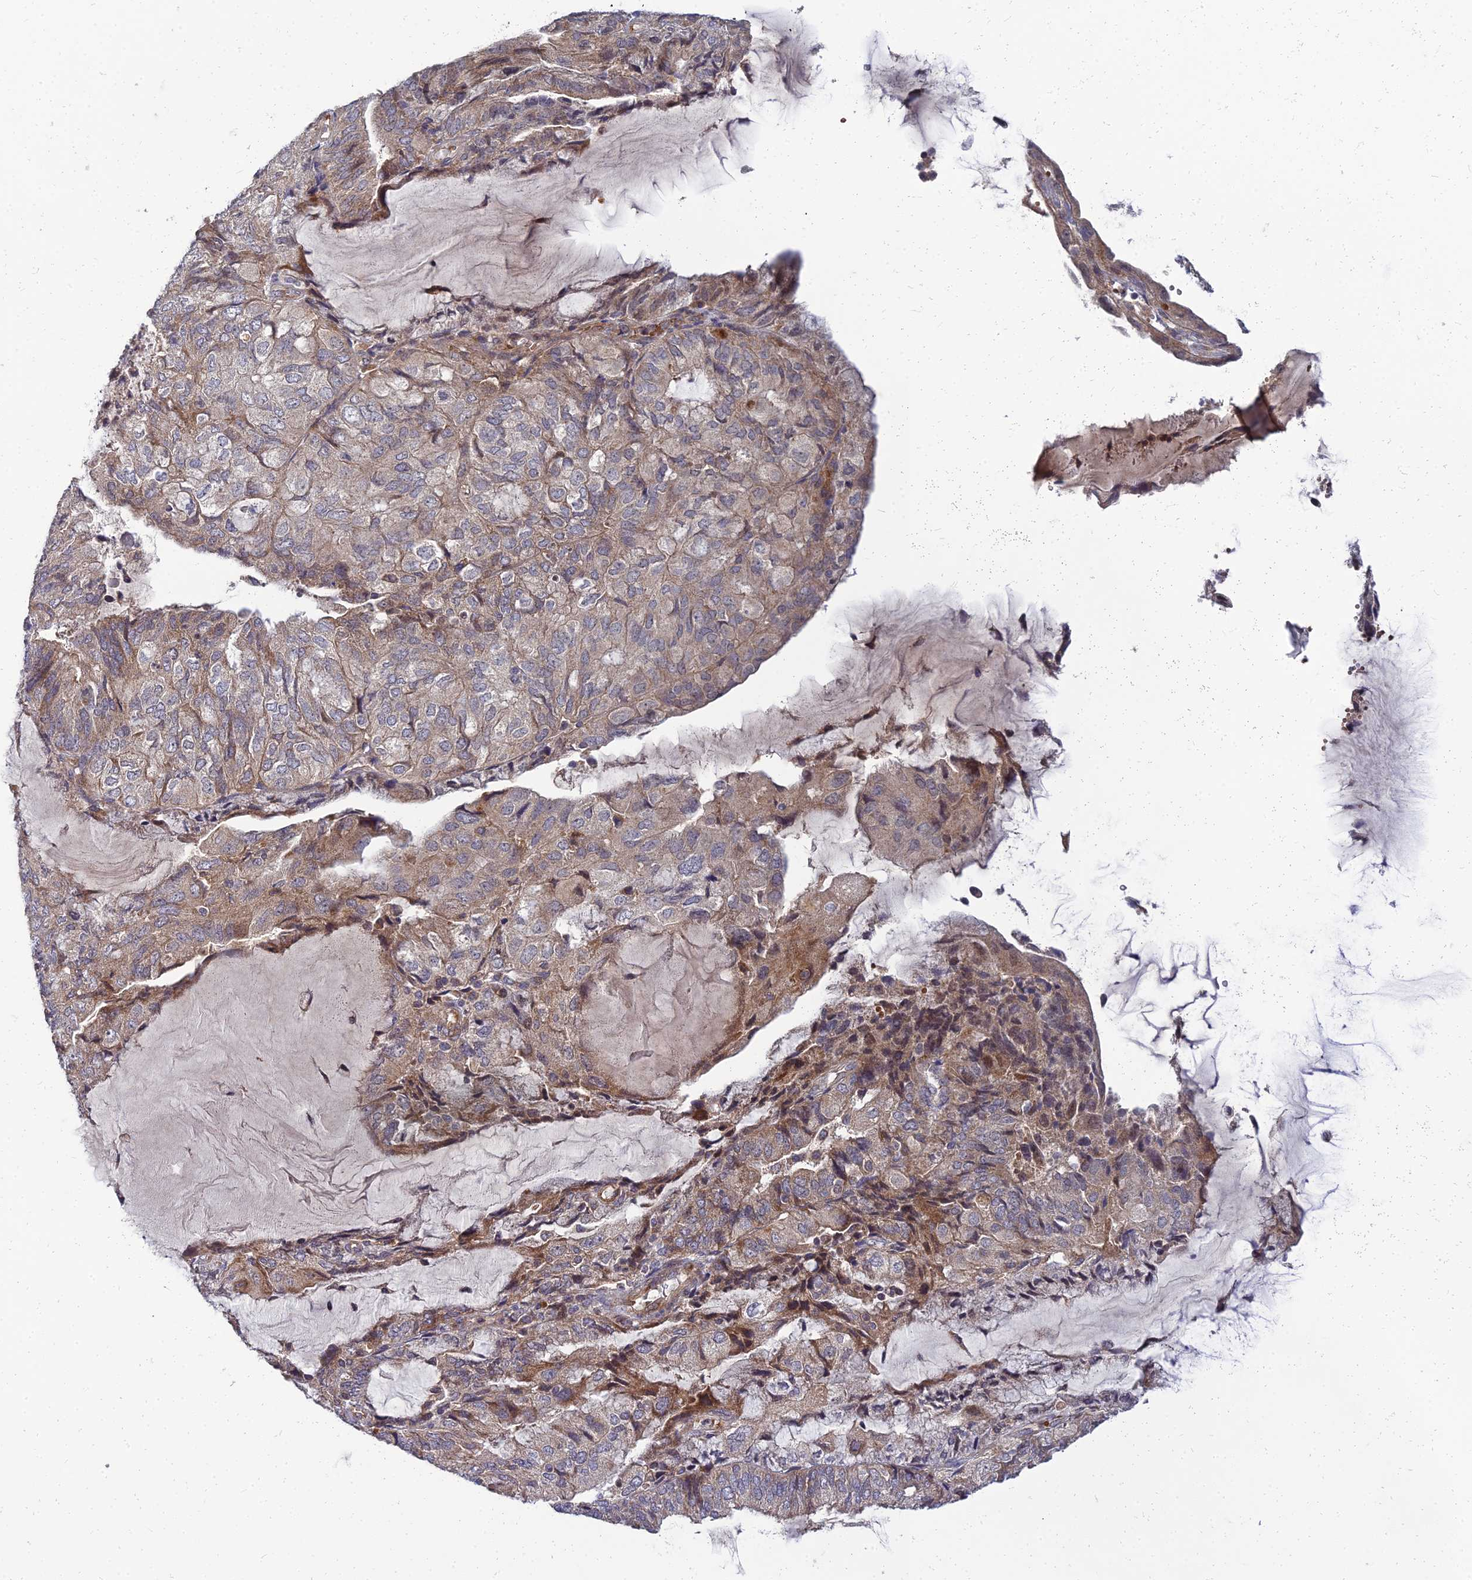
{"staining": {"intensity": "moderate", "quantity": "<25%", "location": "cytoplasmic/membranous"}, "tissue": "endometrial cancer", "cell_type": "Tumor cells", "image_type": "cancer", "snomed": [{"axis": "morphology", "description": "Adenocarcinoma, NOS"}, {"axis": "topography", "description": "Endometrium"}], "caption": "Moderate cytoplasmic/membranous positivity is appreciated in approximately <25% of tumor cells in endometrial cancer.", "gene": "NPY", "patient": {"sex": "female", "age": 81}}